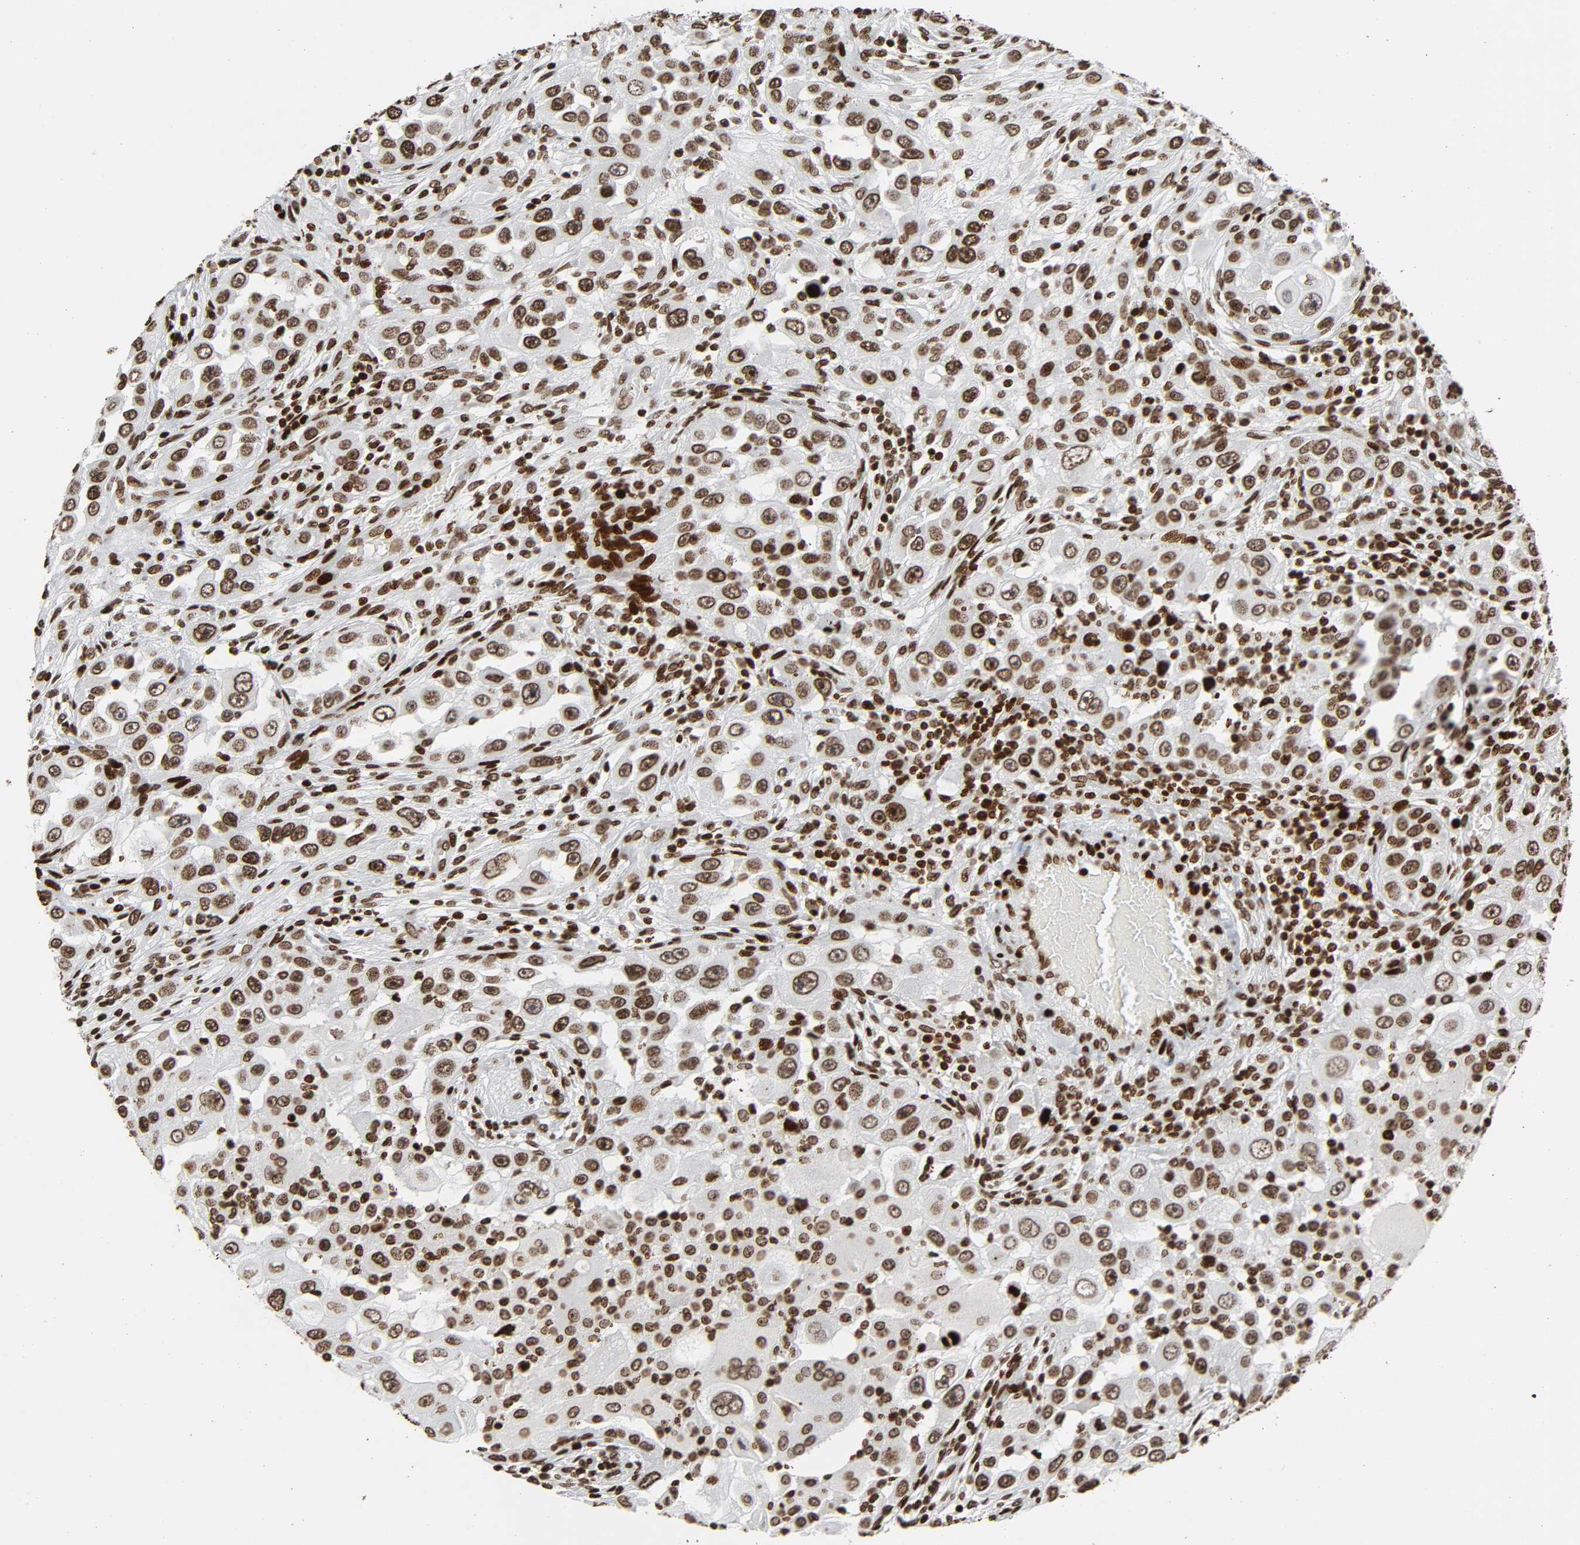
{"staining": {"intensity": "moderate", "quantity": ">75%", "location": "nuclear"}, "tissue": "head and neck cancer", "cell_type": "Tumor cells", "image_type": "cancer", "snomed": [{"axis": "morphology", "description": "Carcinoma, NOS"}, {"axis": "topography", "description": "Head-Neck"}], "caption": "Immunohistochemical staining of human head and neck carcinoma shows medium levels of moderate nuclear expression in approximately >75% of tumor cells.", "gene": "RXRA", "patient": {"sex": "male", "age": 87}}